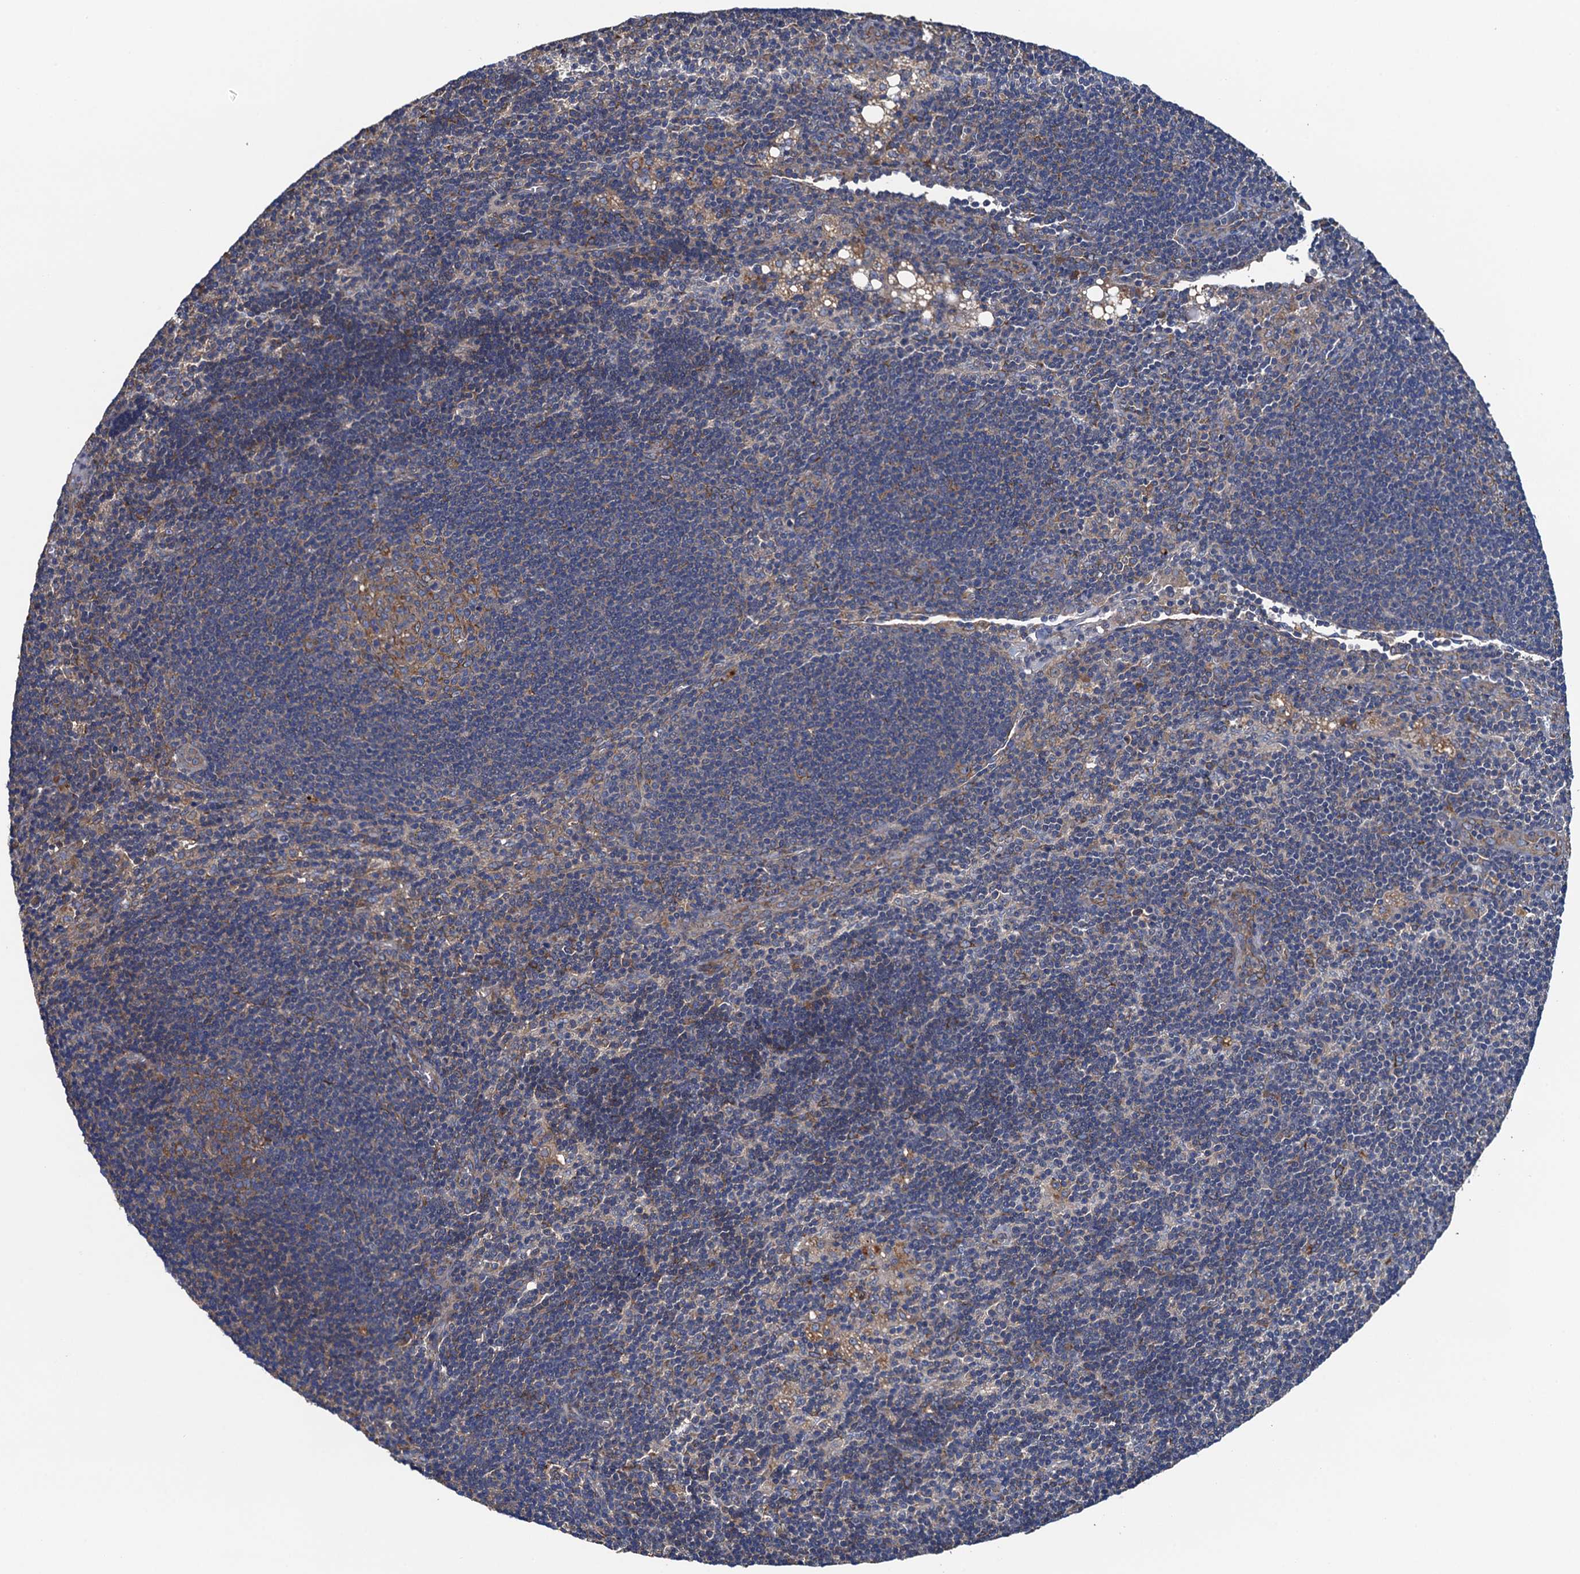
{"staining": {"intensity": "weak", "quantity": "25%-75%", "location": "cytoplasmic/membranous"}, "tissue": "lymph node", "cell_type": "Germinal center cells", "image_type": "normal", "snomed": [{"axis": "morphology", "description": "Normal tissue, NOS"}, {"axis": "topography", "description": "Lymph node"}], "caption": "Immunohistochemistry (IHC) of normal lymph node displays low levels of weak cytoplasmic/membranous expression in about 25%-75% of germinal center cells.", "gene": "ADCY9", "patient": {"sex": "male", "age": 24}}